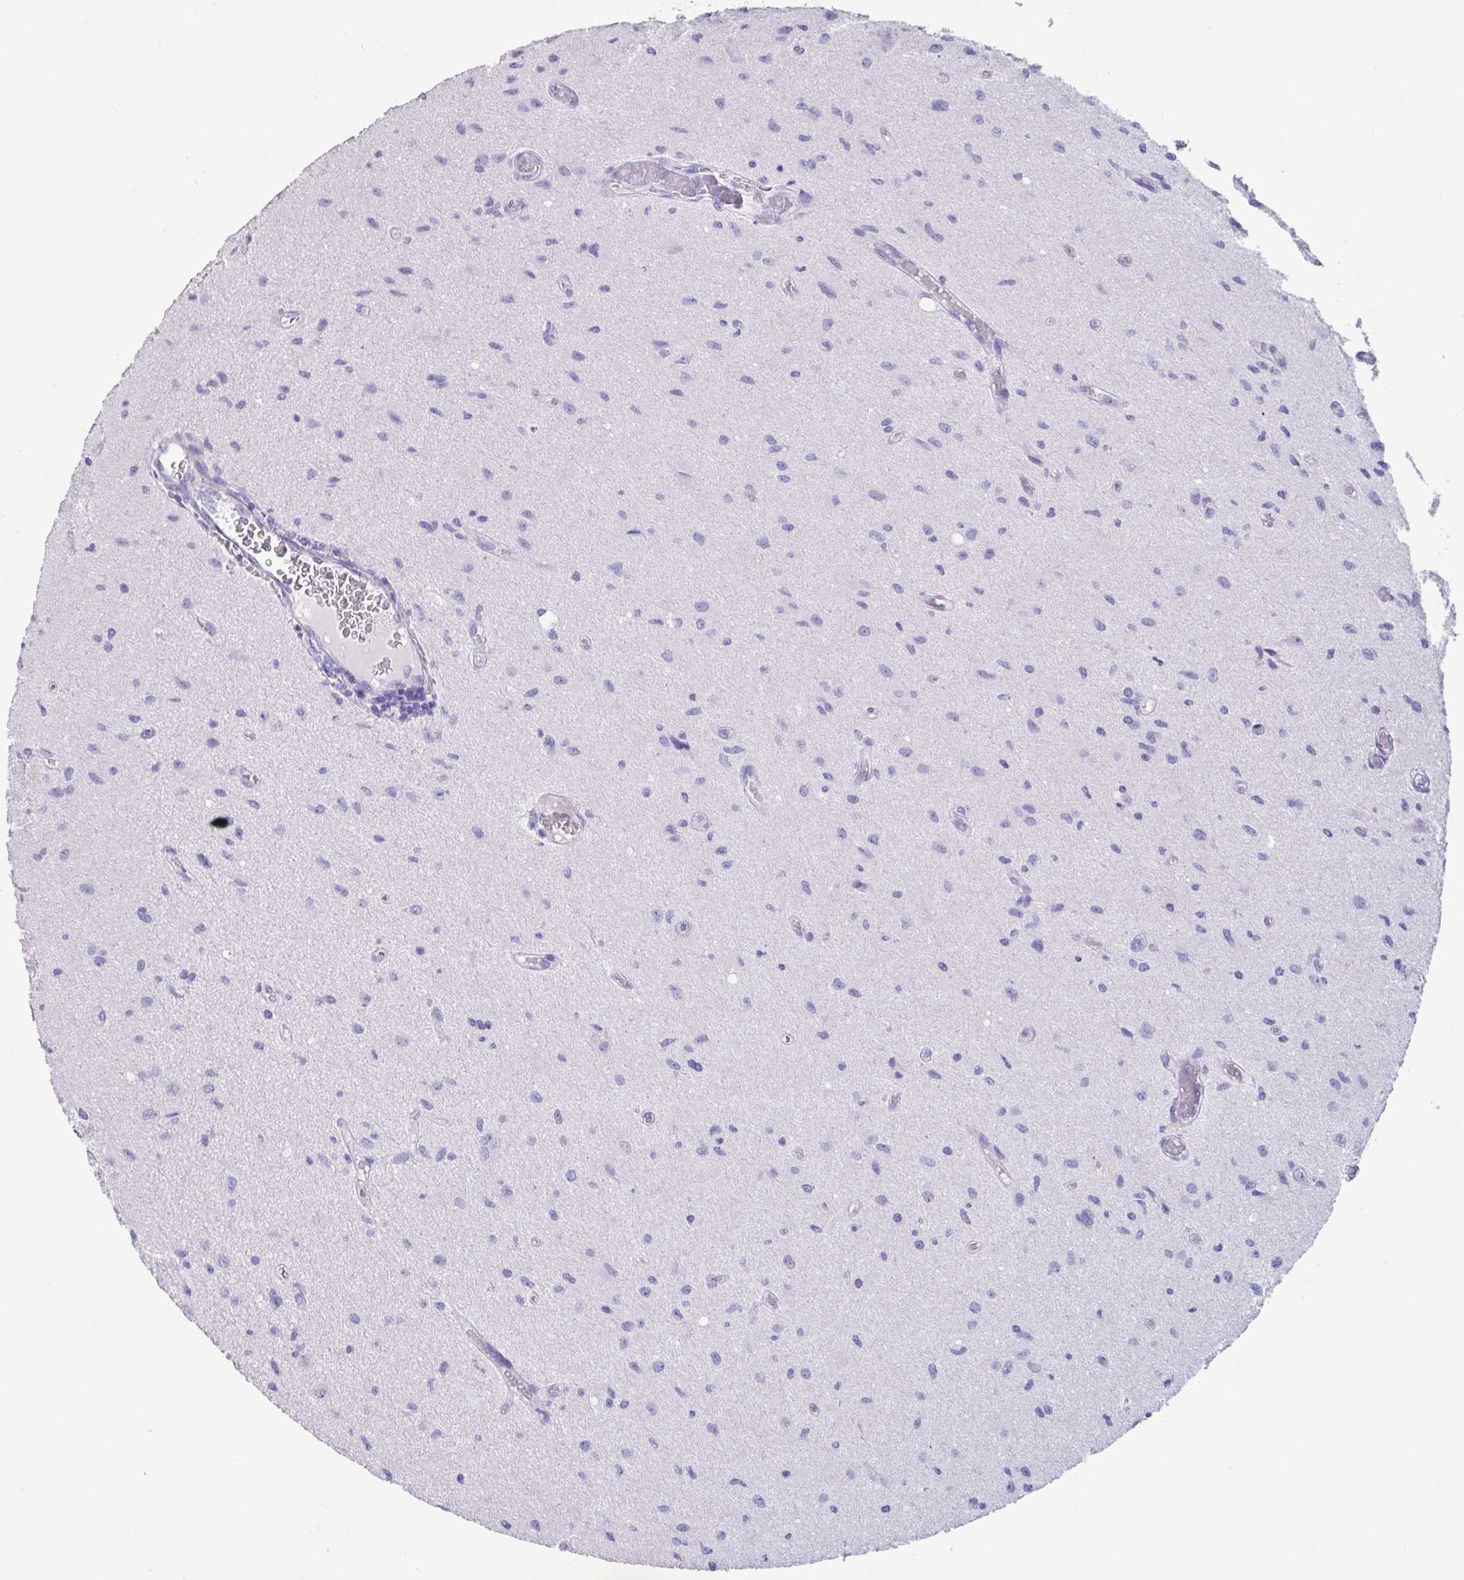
{"staining": {"intensity": "negative", "quantity": "none", "location": "none"}, "tissue": "glioma", "cell_type": "Tumor cells", "image_type": "cancer", "snomed": [{"axis": "morphology", "description": "Glioma, malignant, High grade"}, {"axis": "topography", "description": "Brain"}], "caption": "Immunohistochemical staining of human glioma demonstrates no significant staining in tumor cells.", "gene": "TNNC1", "patient": {"sex": "male", "age": 67}}